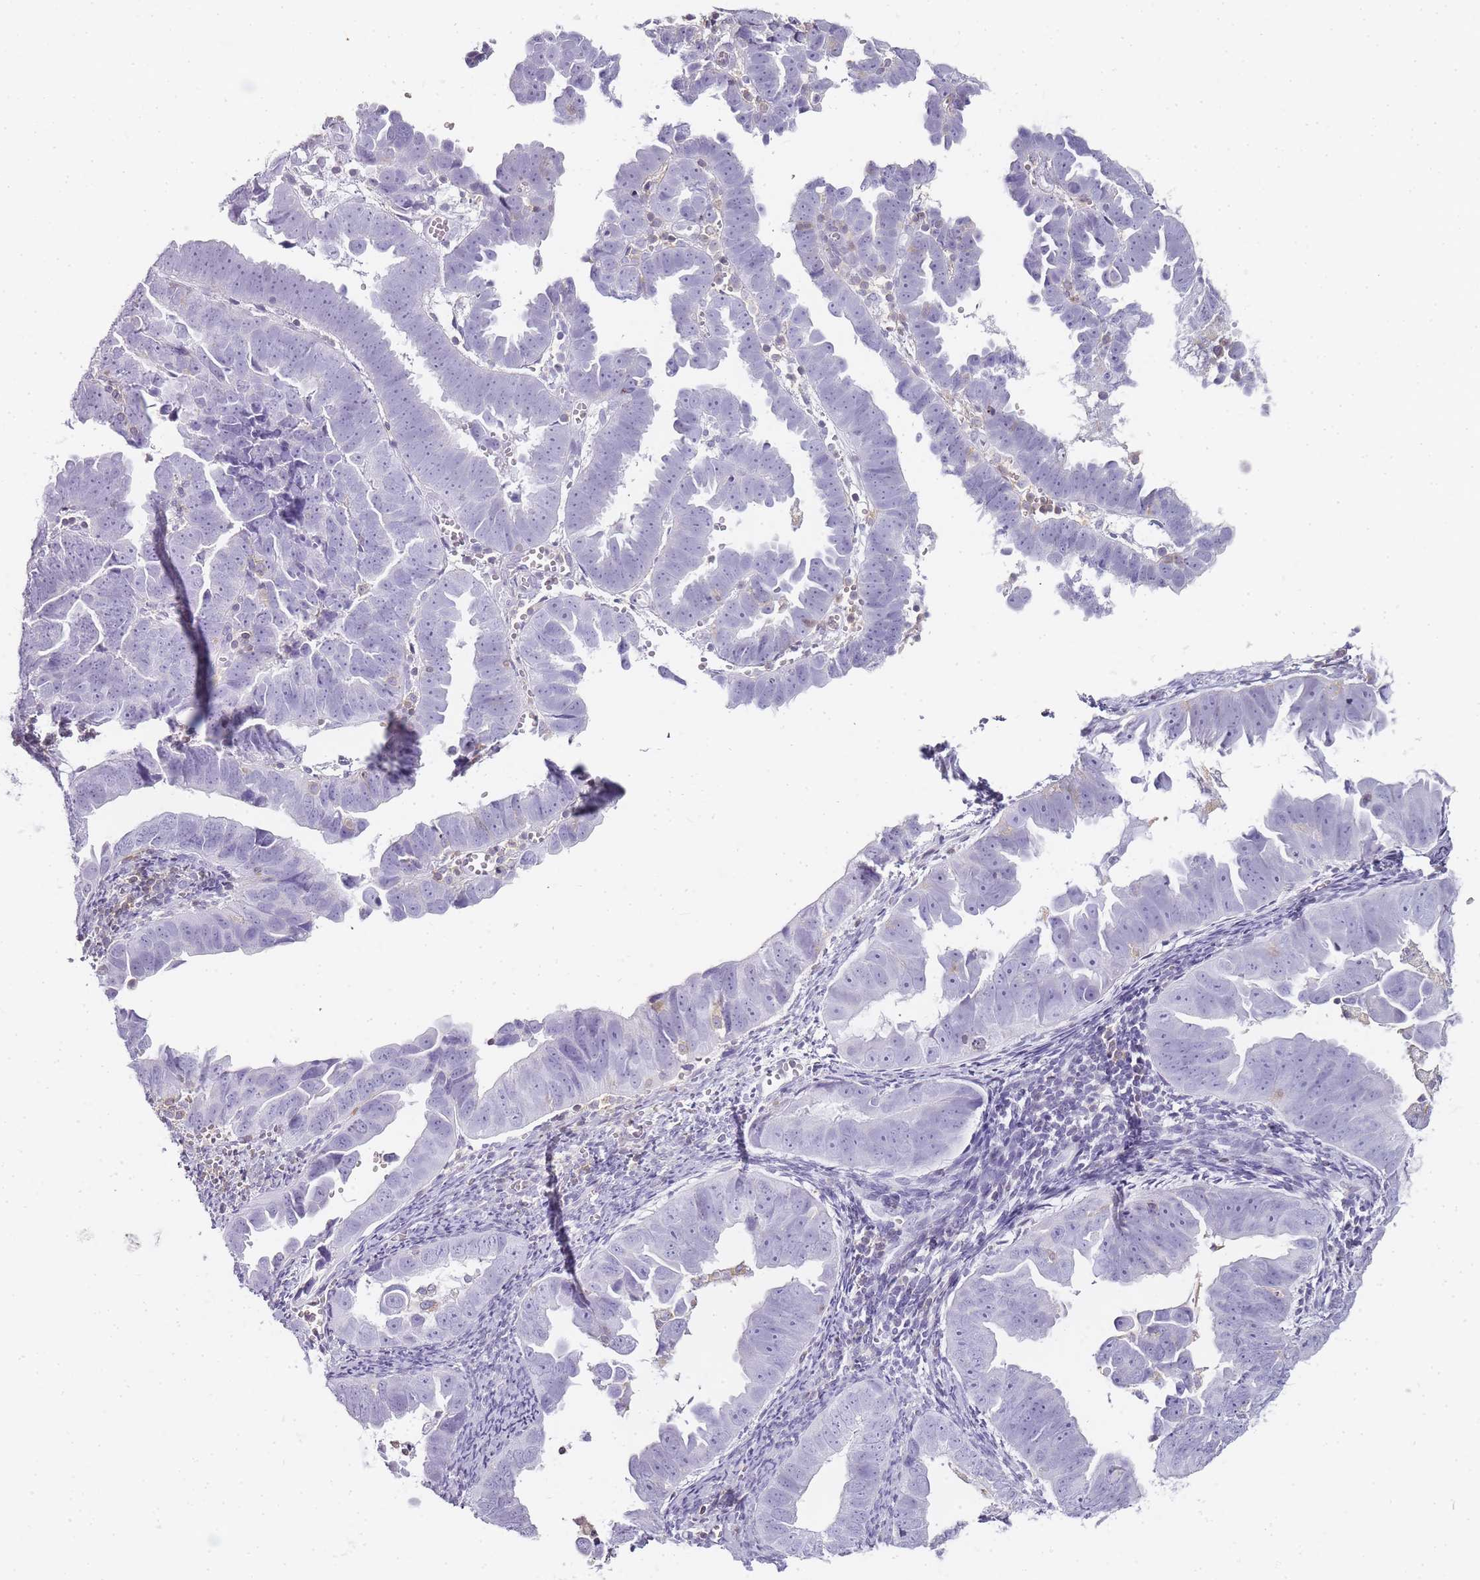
{"staining": {"intensity": "negative", "quantity": "none", "location": "none"}, "tissue": "endometrial cancer", "cell_type": "Tumor cells", "image_type": "cancer", "snomed": [{"axis": "morphology", "description": "Adenocarcinoma, NOS"}, {"axis": "topography", "description": "Endometrium"}], "caption": "A high-resolution photomicrograph shows IHC staining of endometrial cancer, which demonstrates no significant positivity in tumor cells.", "gene": "JAKMIP1", "patient": {"sex": "female", "age": 75}}